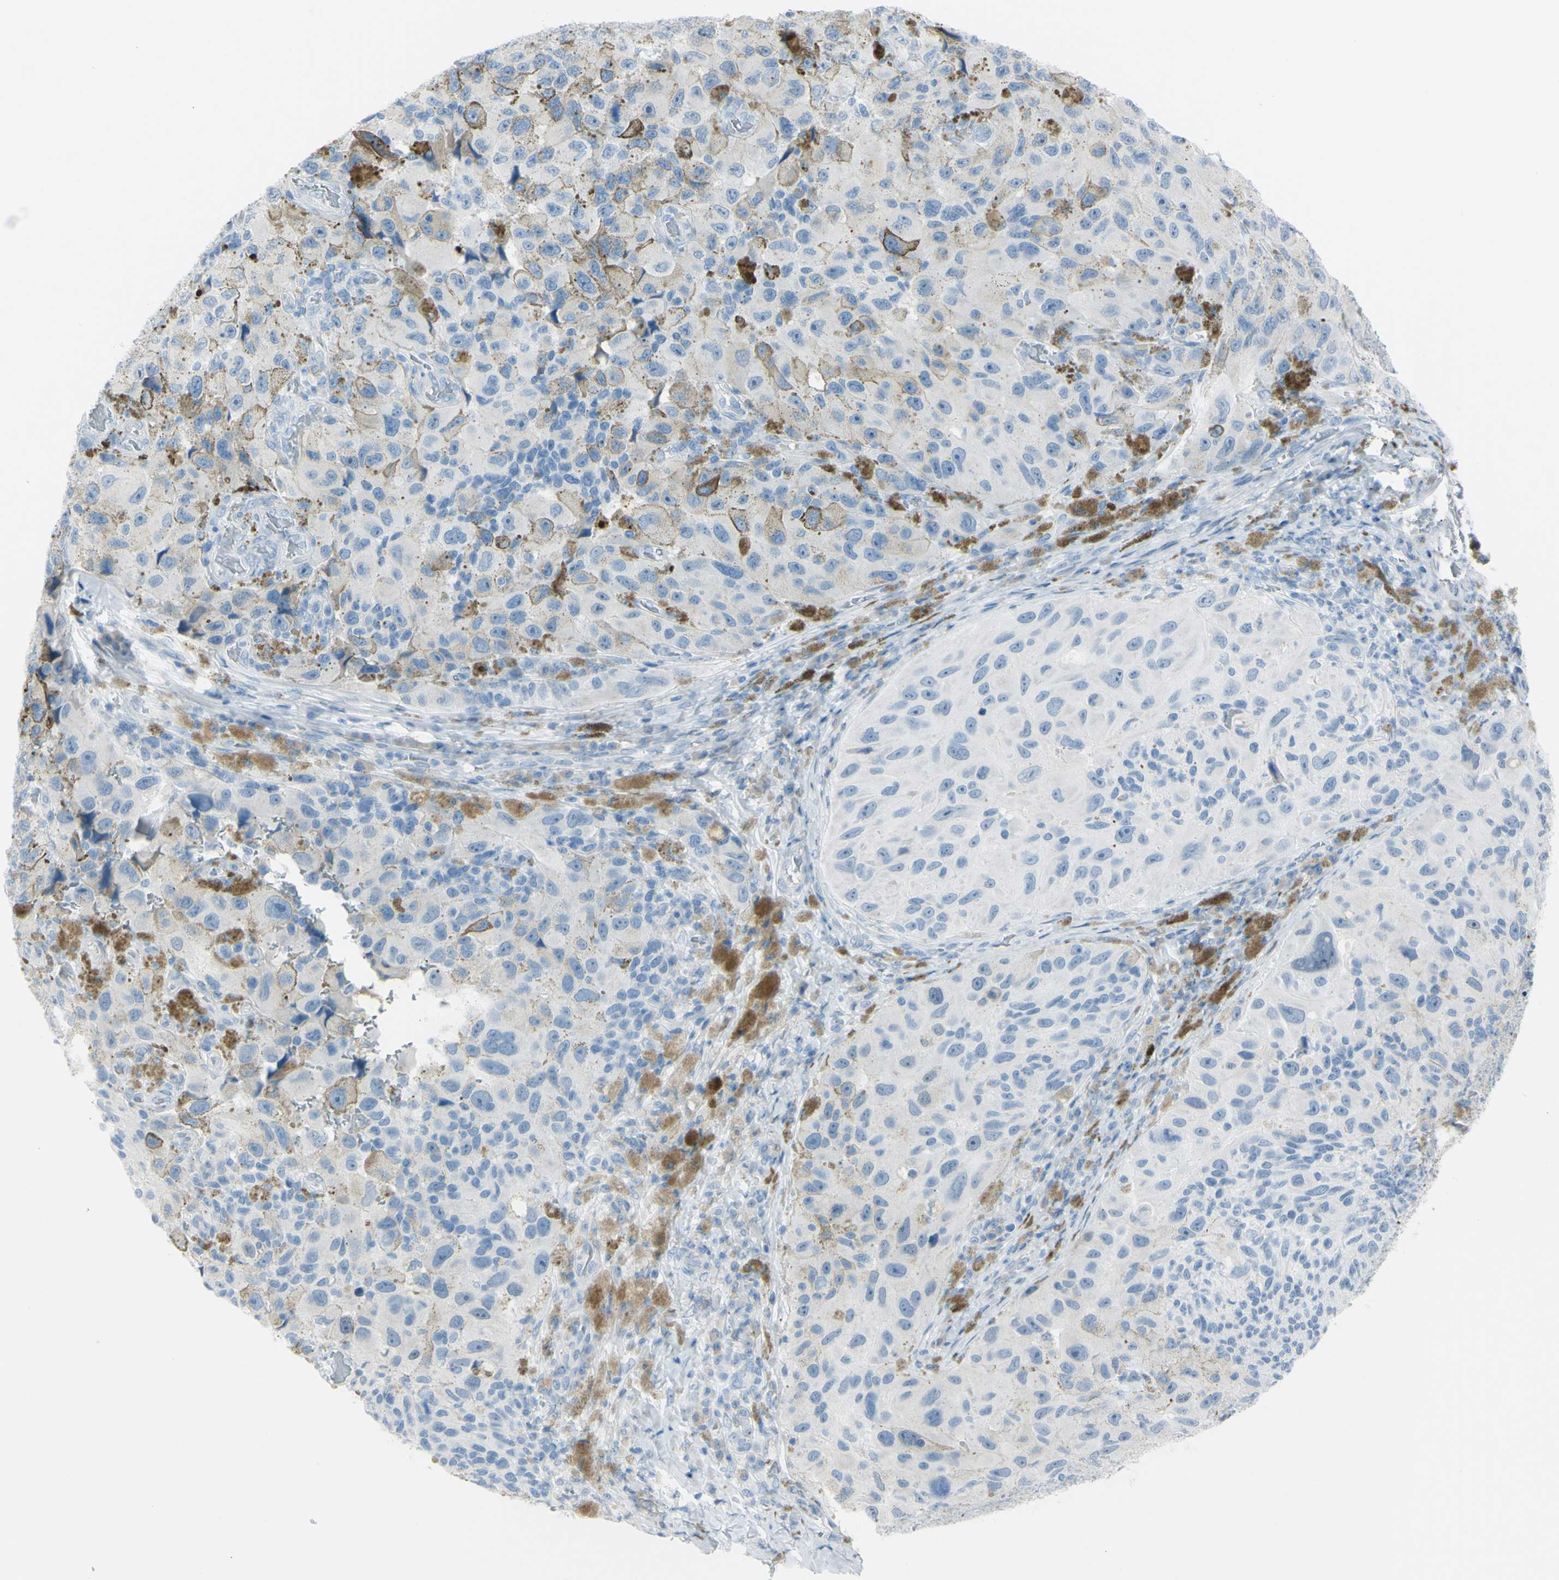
{"staining": {"intensity": "negative", "quantity": "none", "location": "none"}, "tissue": "melanoma", "cell_type": "Tumor cells", "image_type": "cancer", "snomed": [{"axis": "morphology", "description": "Malignant melanoma, NOS"}, {"axis": "topography", "description": "Skin"}], "caption": "Immunohistochemistry photomicrograph of malignant melanoma stained for a protein (brown), which exhibits no positivity in tumor cells. (Brightfield microscopy of DAB (3,3'-diaminobenzidine) immunohistochemistry (IHC) at high magnification).", "gene": "TFPI2", "patient": {"sex": "female", "age": 73}}